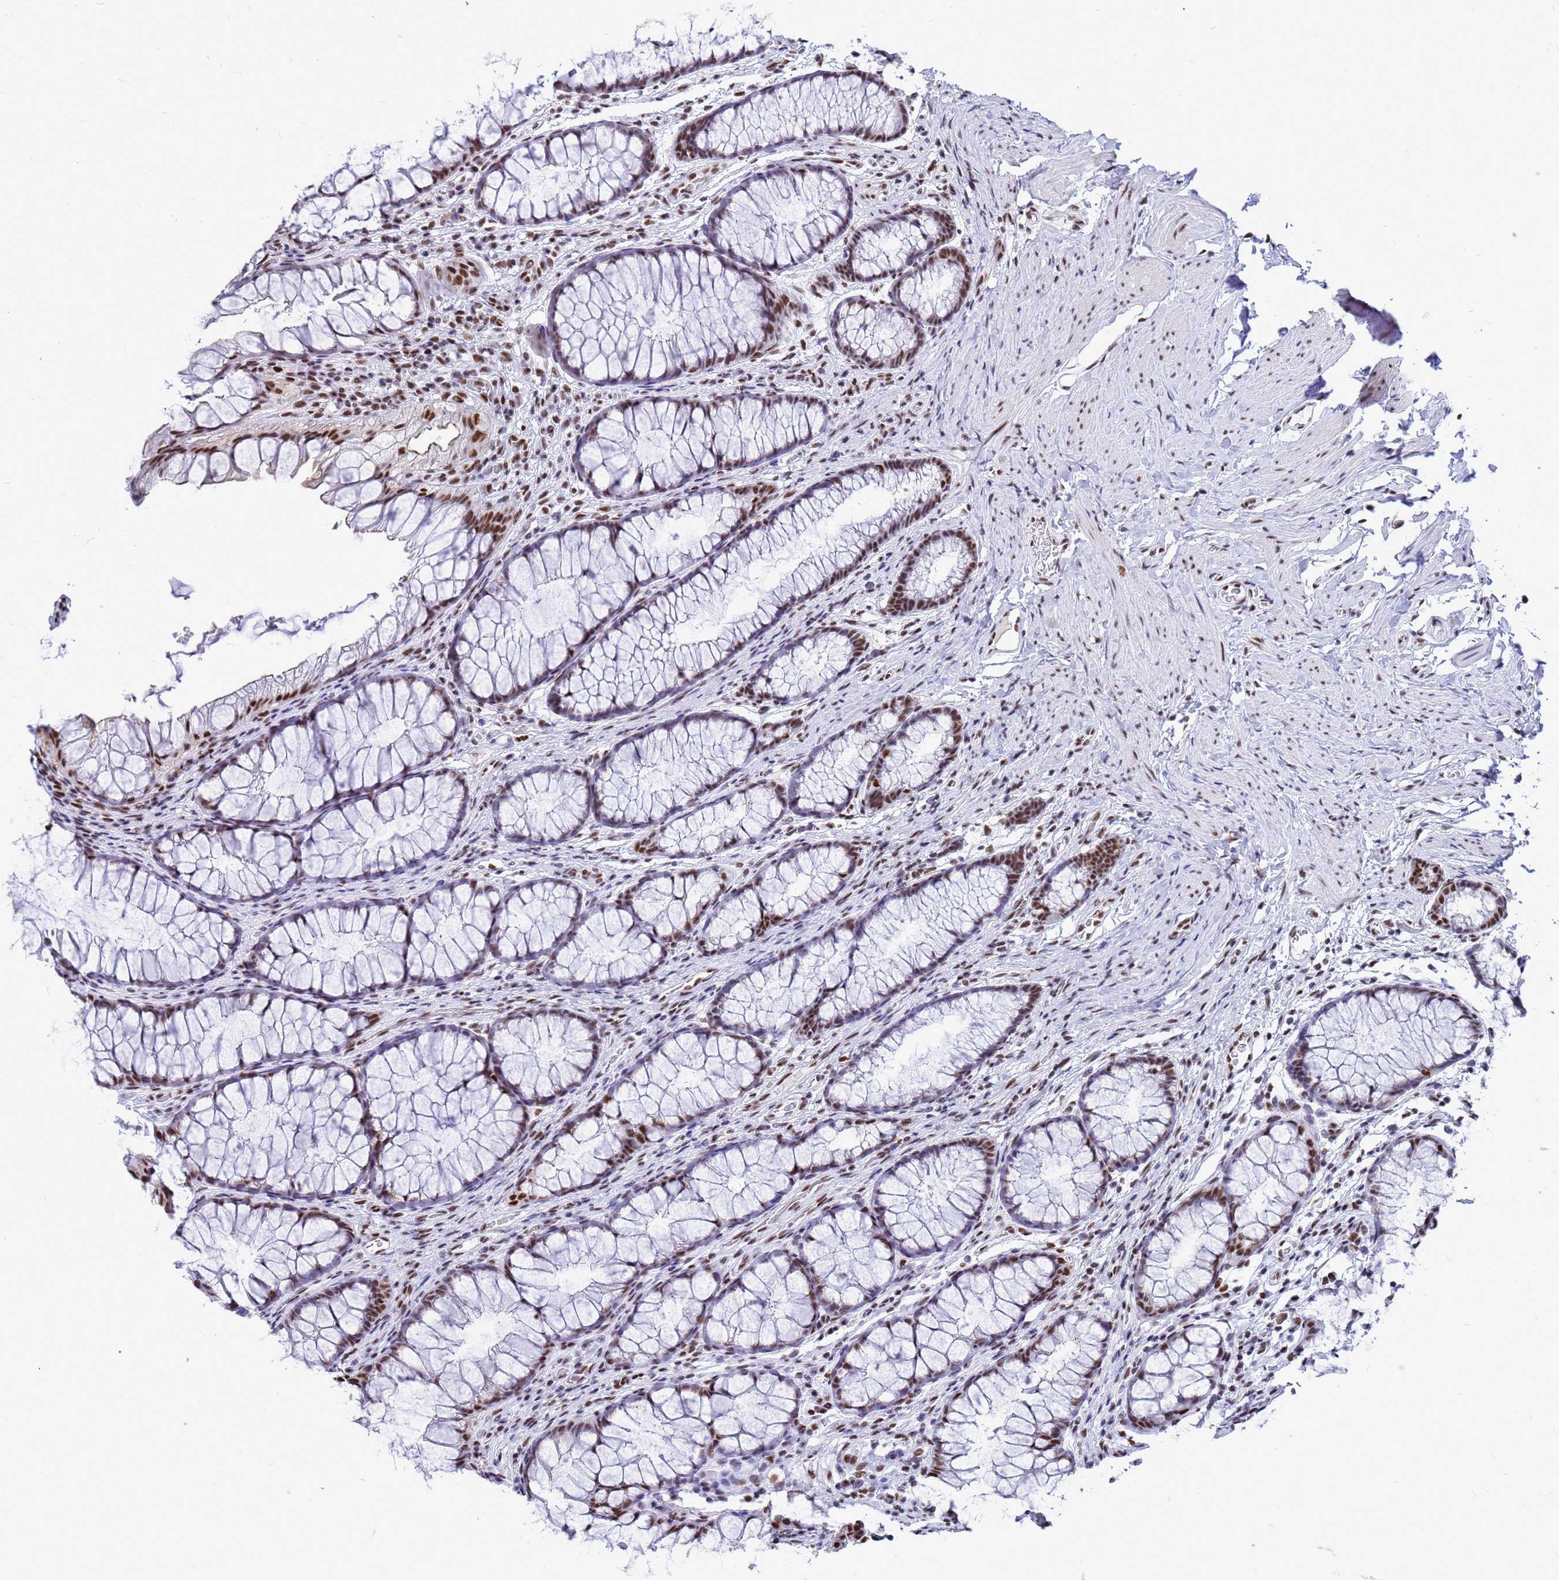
{"staining": {"intensity": "moderate", "quantity": ">75%", "location": "nuclear"}, "tissue": "colon", "cell_type": "Endothelial cells", "image_type": "normal", "snomed": [{"axis": "morphology", "description": "Normal tissue, NOS"}, {"axis": "topography", "description": "Colon"}], "caption": "Brown immunohistochemical staining in normal human colon displays moderate nuclear expression in approximately >75% of endothelial cells. Using DAB (brown) and hematoxylin (blue) stains, captured at high magnification using brightfield microscopy.", "gene": "SART3", "patient": {"sex": "female", "age": 62}}